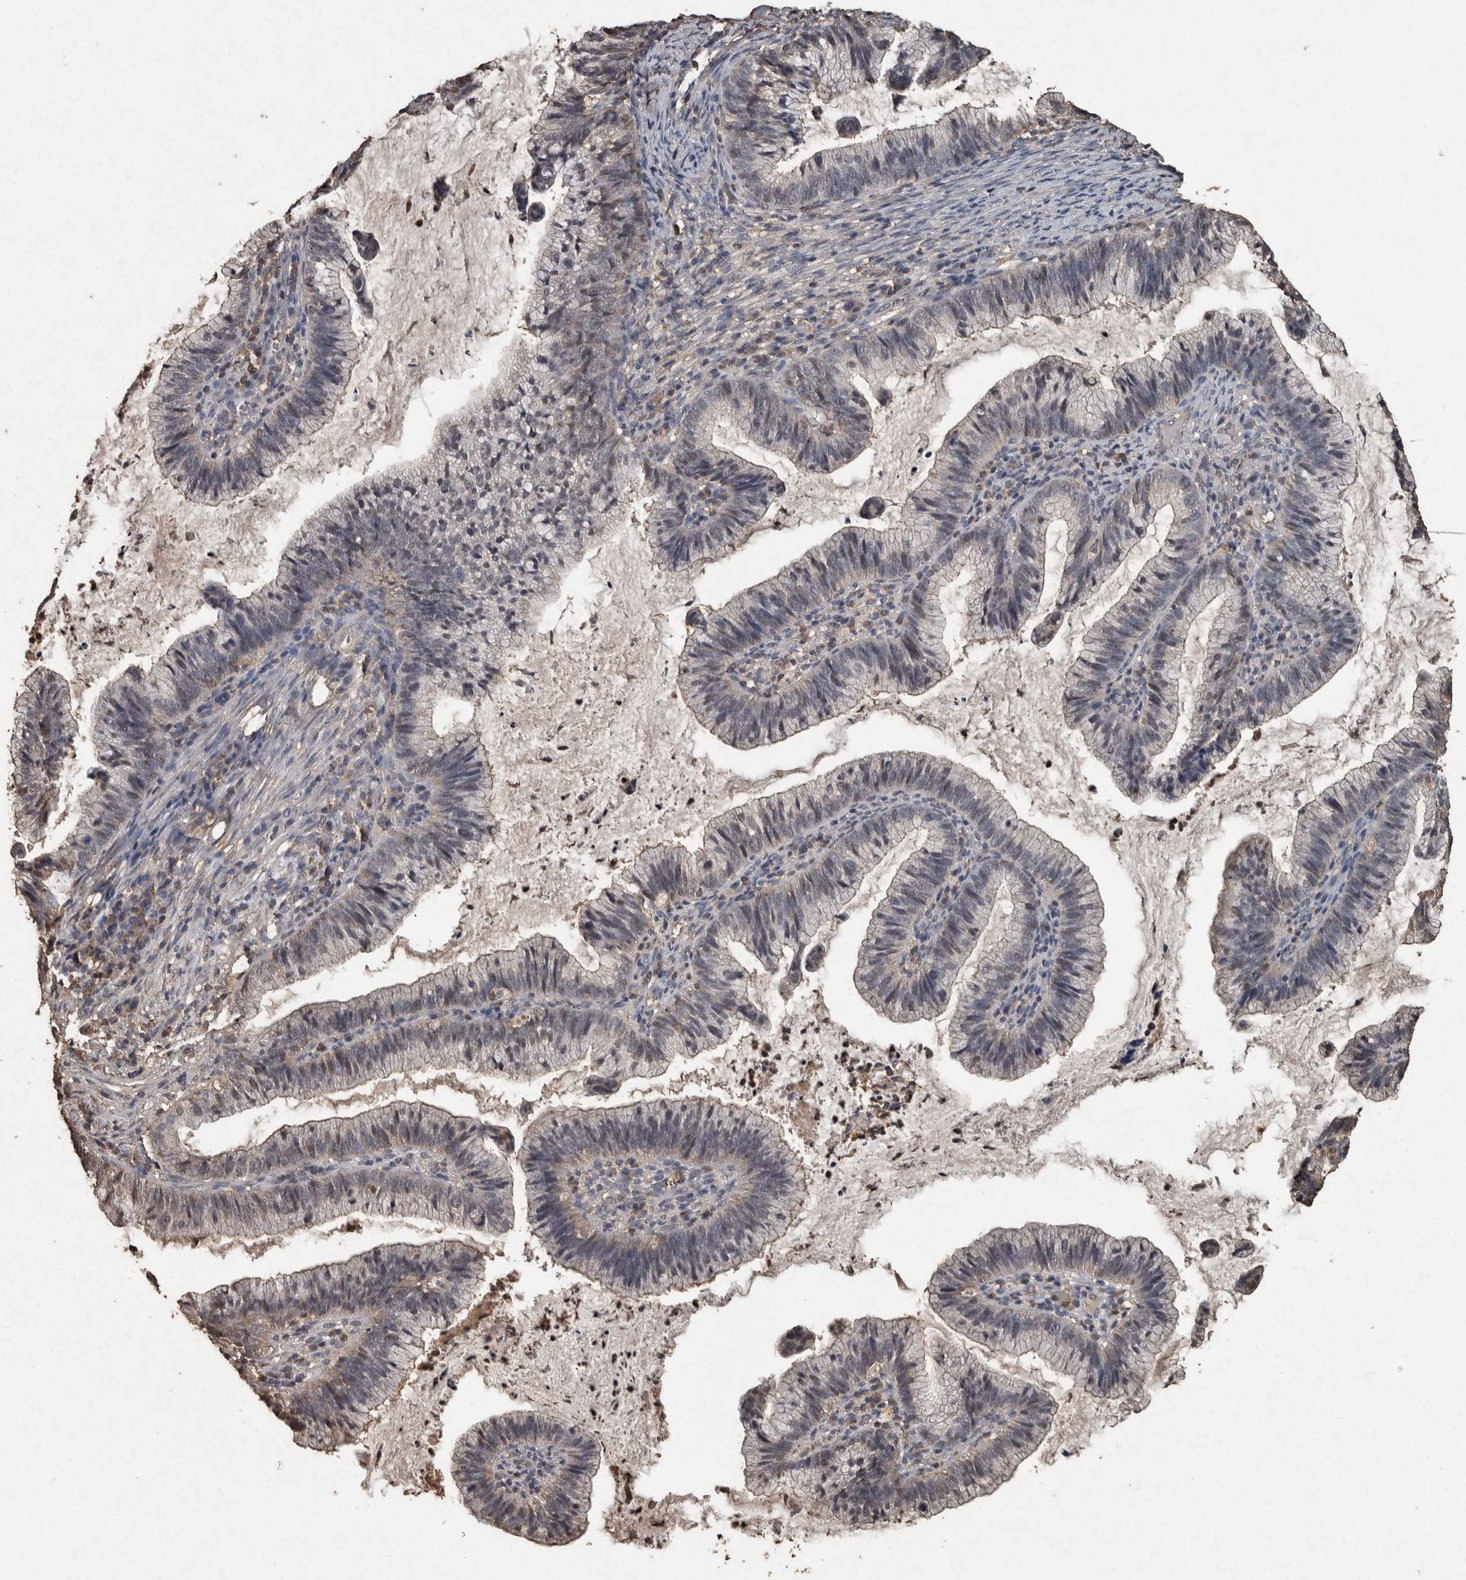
{"staining": {"intensity": "negative", "quantity": "none", "location": "none"}, "tissue": "cervical cancer", "cell_type": "Tumor cells", "image_type": "cancer", "snomed": [{"axis": "morphology", "description": "Adenocarcinoma, NOS"}, {"axis": "topography", "description": "Cervix"}], "caption": "IHC photomicrograph of cervical adenocarcinoma stained for a protein (brown), which shows no expression in tumor cells.", "gene": "FGFRL1", "patient": {"sex": "female", "age": 36}}